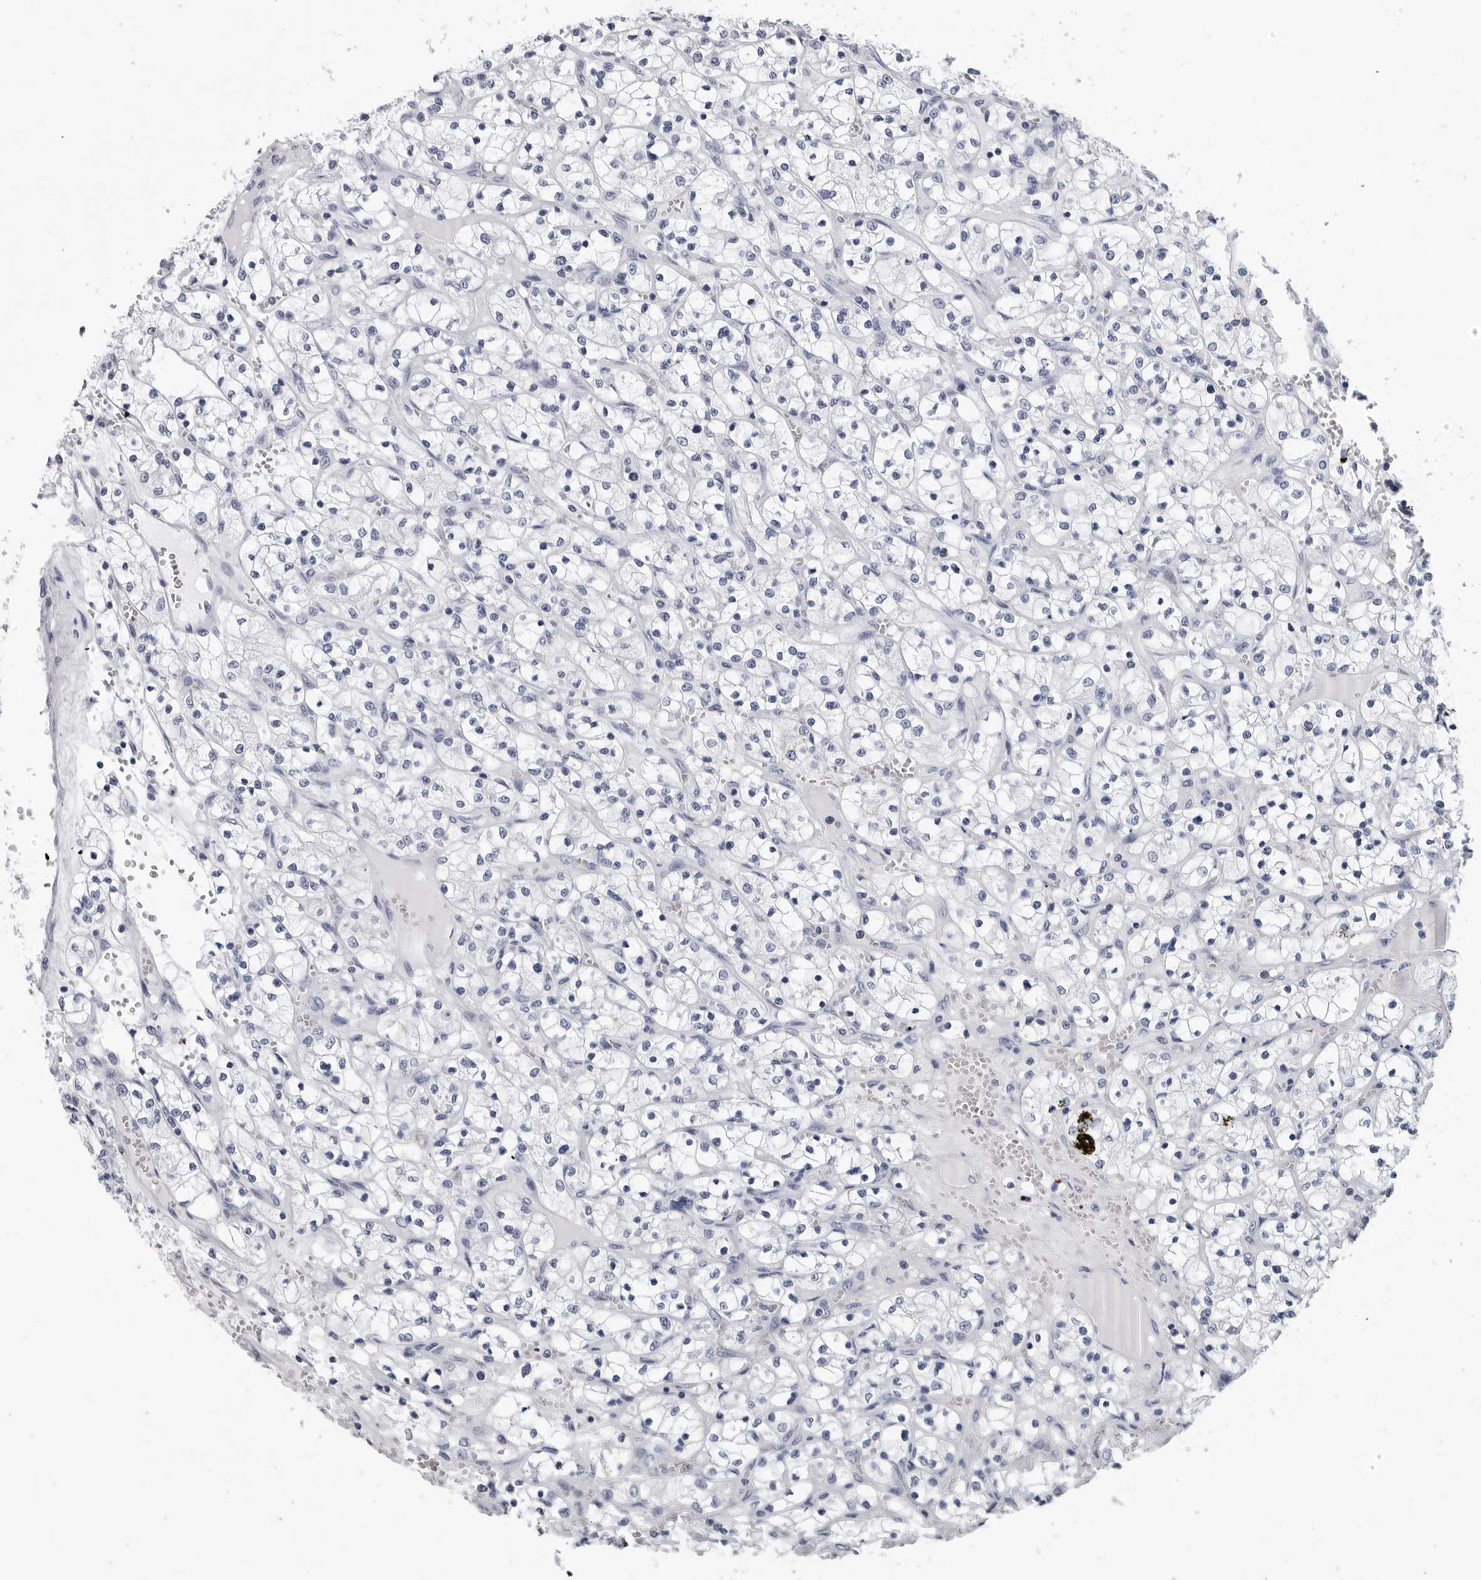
{"staining": {"intensity": "negative", "quantity": "none", "location": "none"}, "tissue": "renal cancer", "cell_type": "Tumor cells", "image_type": "cancer", "snomed": [{"axis": "morphology", "description": "Adenocarcinoma, NOS"}, {"axis": "topography", "description": "Kidney"}], "caption": "DAB immunohistochemical staining of human adenocarcinoma (renal) exhibits no significant expression in tumor cells.", "gene": "GNL2", "patient": {"sex": "female", "age": 69}}